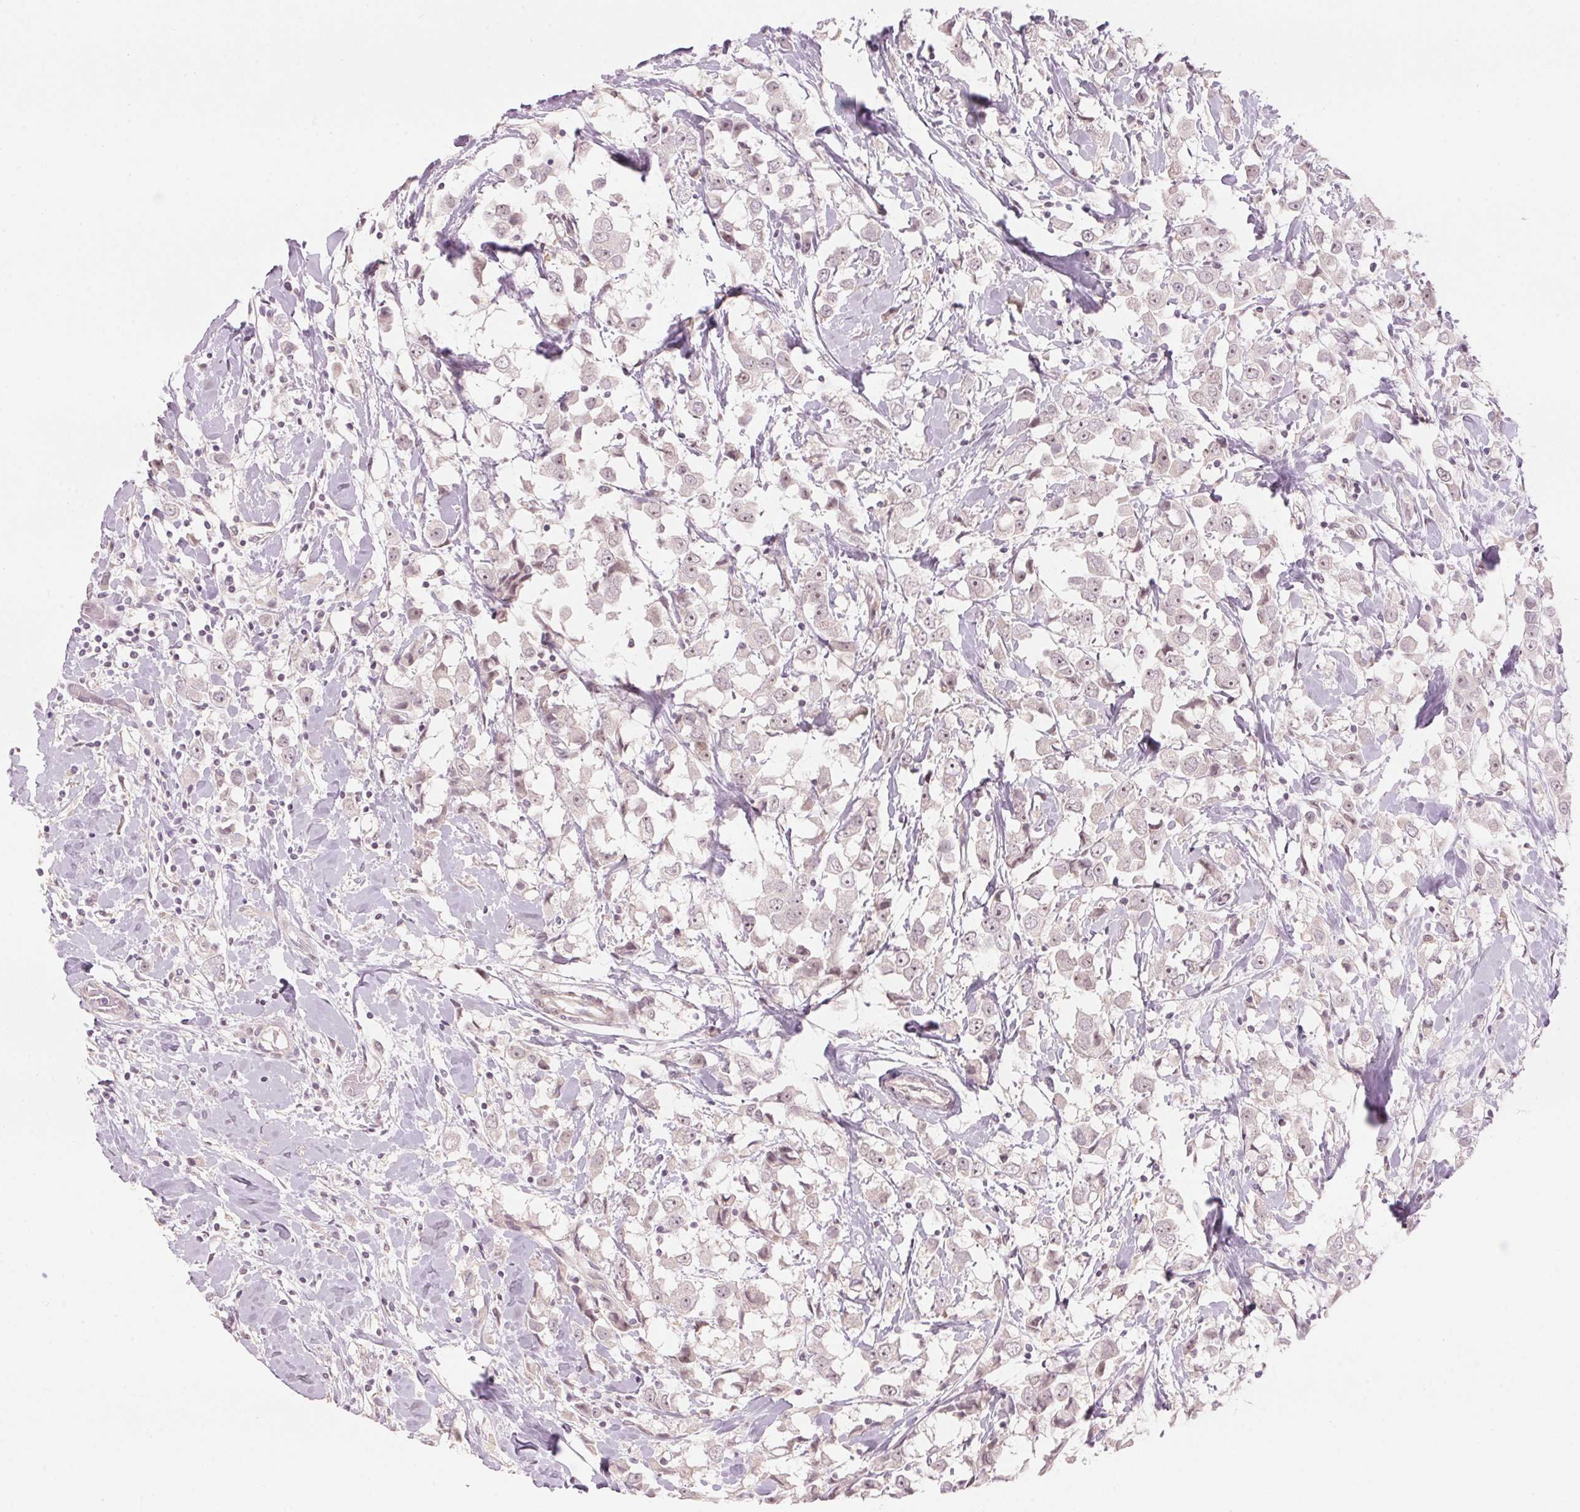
{"staining": {"intensity": "negative", "quantity": "none", "location": "none"}, "tissue": "breast cancer", "cell_type": "Tumor cells", "image_type": "cancer", "snomed": [{"axis": "morphology", "description": "Duct carcinoma"}, {"axis": "topography", "description": "Breast"}], "caption": "High power microscopy photomicrograph of an immunohistochemistry micrograph of breast cancer, revealing no significant positivity in tumor cells.", "gene": "TMED6", "patient": {"sex": "female", "age": 61}}